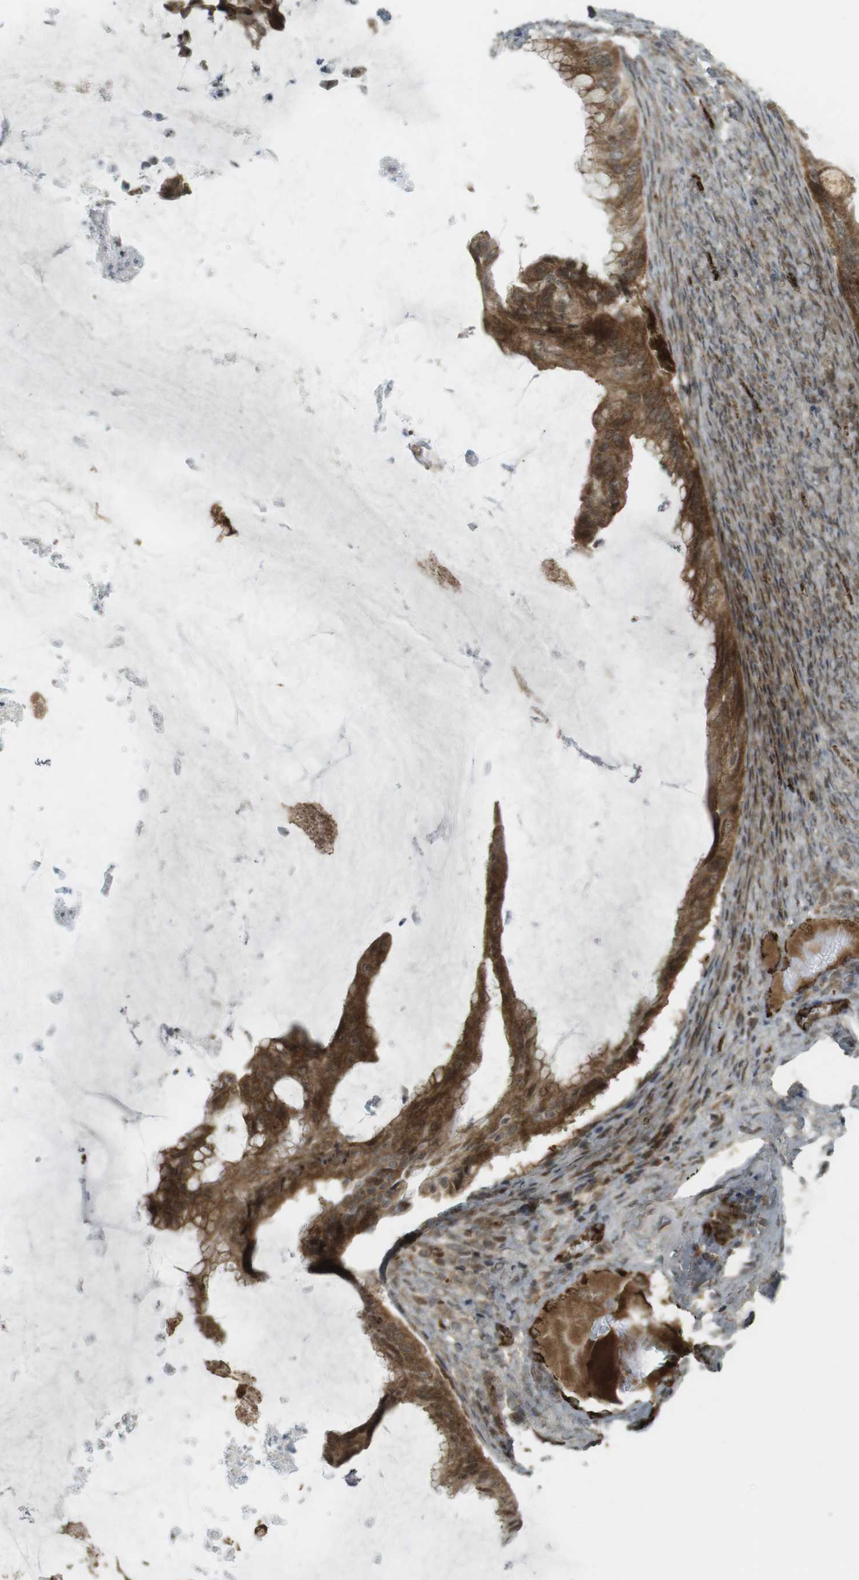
{"staining": {"intensity": "moderate", "quantity": ">75%", "location": "cytoplasmic/membranous,nuclear"}, "tissue": "ovarian cancer", "cell_type": "Tumor cells", "image_type": "cancer", "snomed": [{"axis": "morphology", "description": "Cystadenocarcinoma, mucinous, NOS"}, {"axis": "topography", "description": "Ovary"}], "caption": "Ovarian cancer (mucinous cystadenocarcinoma) stained with immunohistochemistry exhibits moderate cytoplasmic/membranous and nuclear expression in approximately >75% of tumor cells.", "gene": "PPP1R13B", "patient": {"sex": "female", "age": 61}}